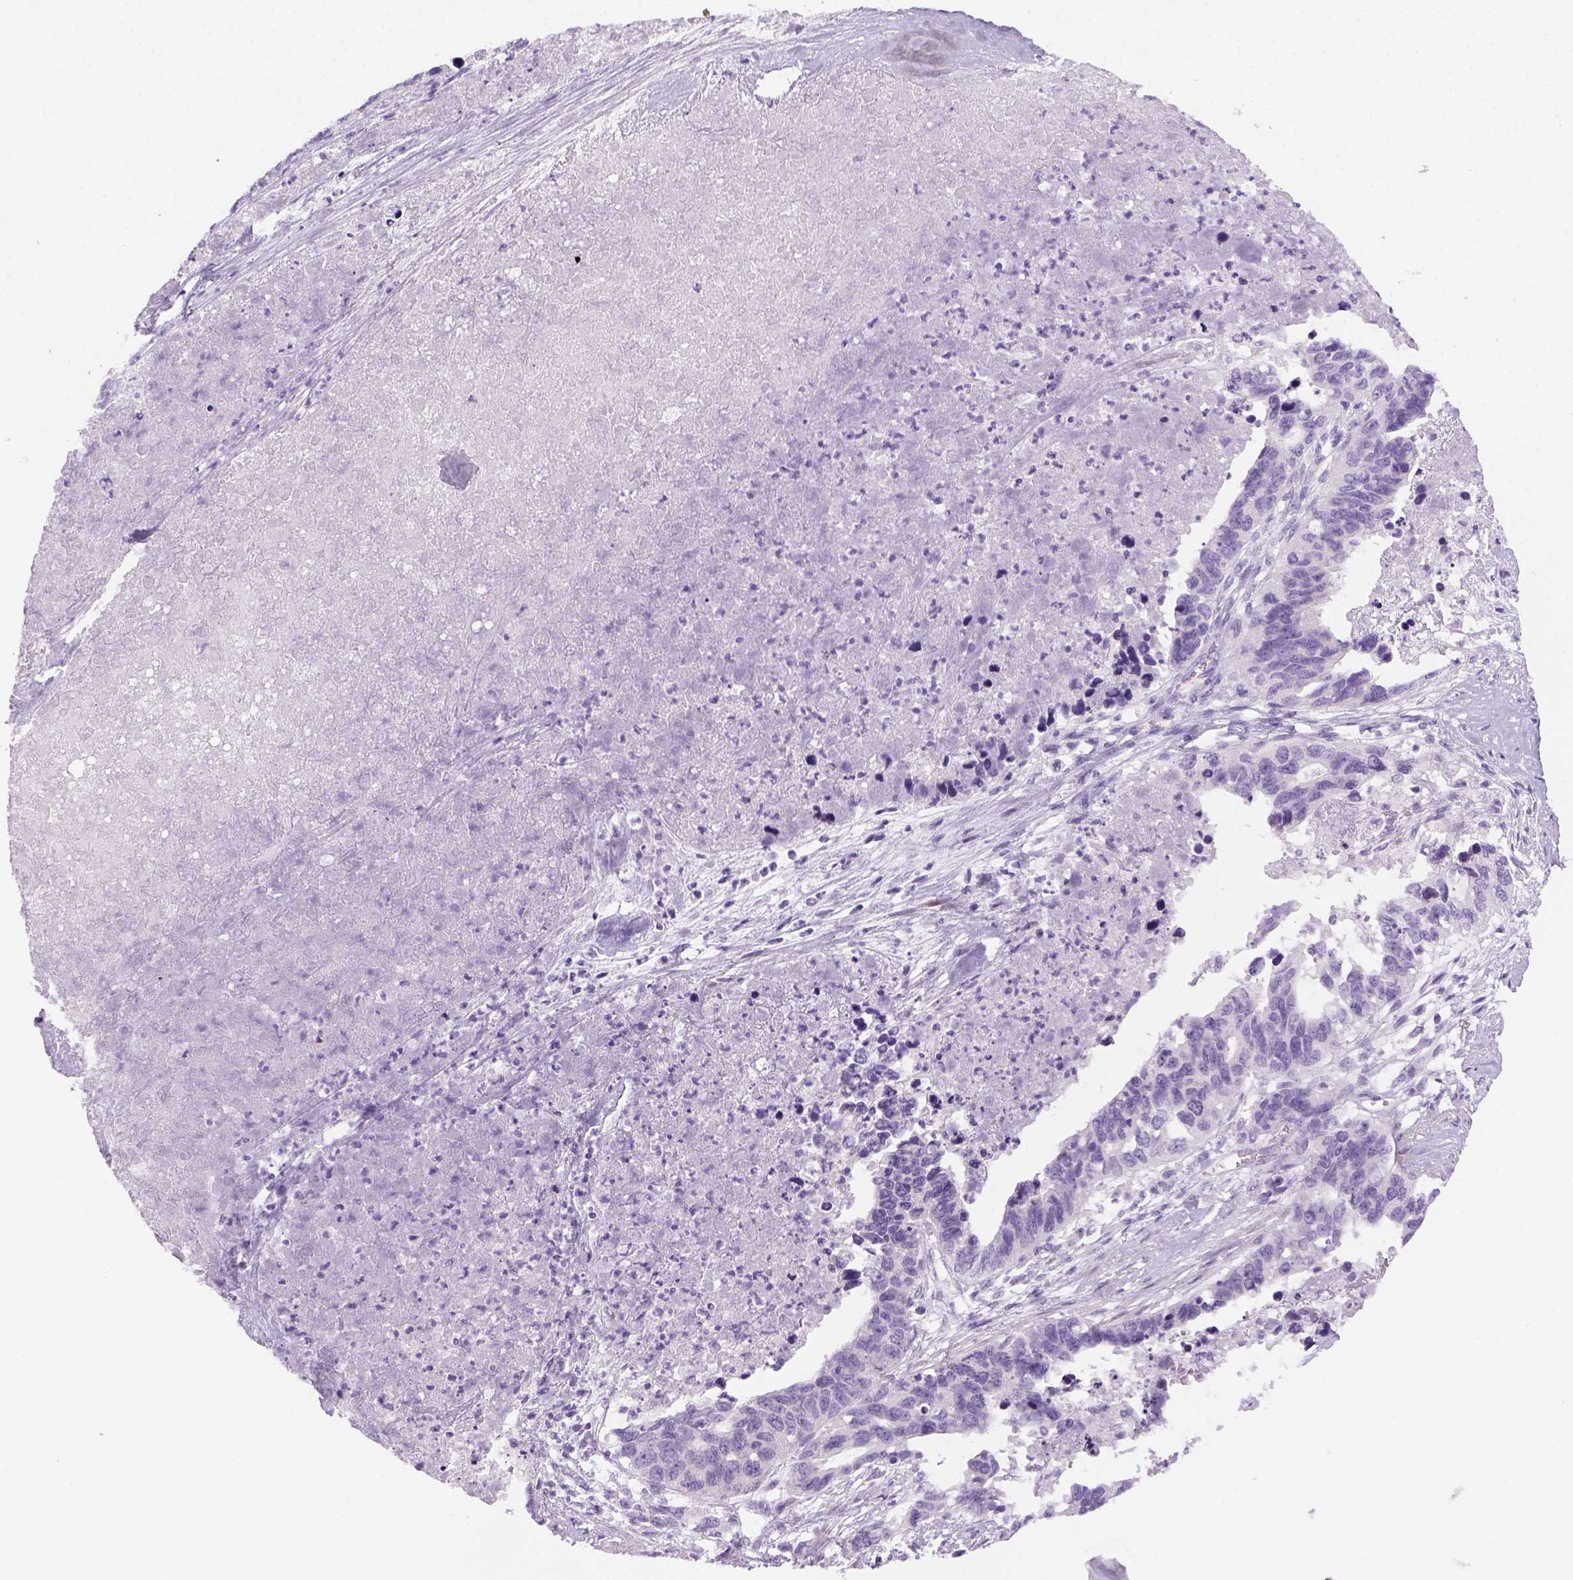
{"staining": {"intensity": "negative", "quantity": "none", "location": "none"}, "tissue": "ovarian cancer", "cell_type": "Tumor cells", "image_type": "cancer", "snomed": [{"axis": "morphology", "description": "Cystadenocarcinoma, serous, NOS"}, {"axis": "topography", "description": "Ovary"}], "caption": "Immunohistochemistry image of ovarian serous cystadenocarcinoma stained for a protein (brown), which reveals no positivity in tumor cells. (IHC, brightfield microscopy, high magnification).", "gene": "DNAH11", "patient": {"sex": "female", "age": 69}}